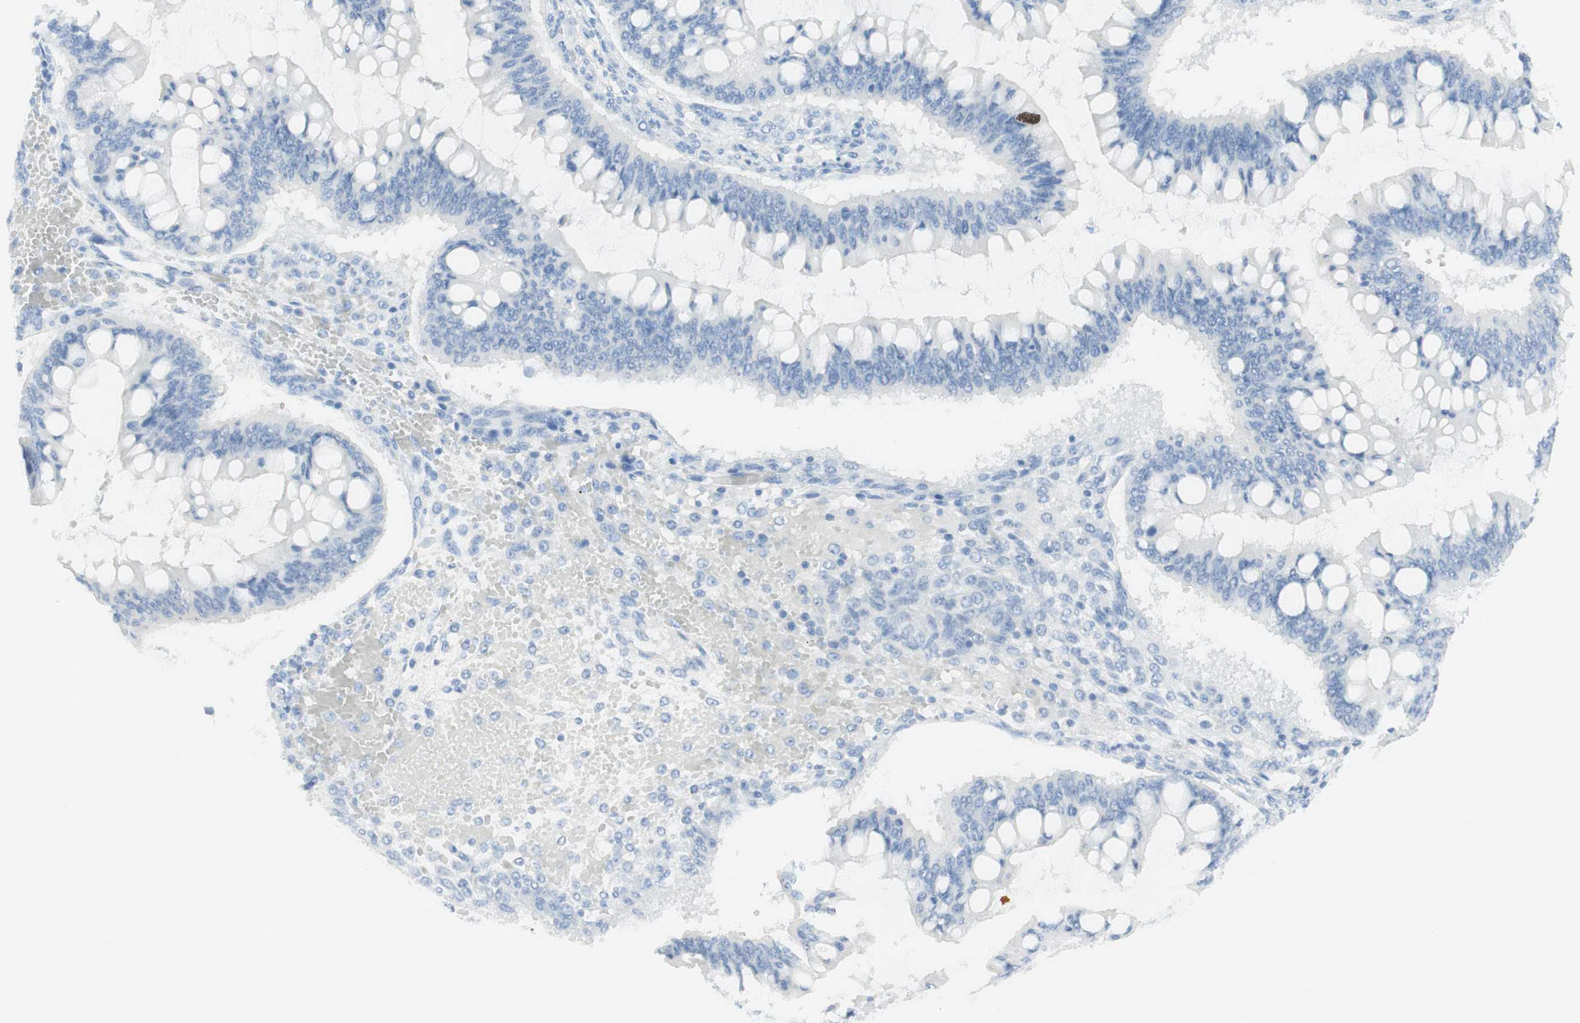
{"staining": {"intensity": "negative", "quantity": "none", "location": "none"}, "tissue": "ovarian cancer", "cell_type": "Tumor cells", "image_type": "cancer", "snomed": [{"axis": "morphology", "description": "Cystadenocarcinoma, mucinous, NOS"}, {"axis": "topography", "description": "Ovary"}], "caption": "The histopathology image shows no staining of tumor cells in ovarian cancer (mucinous cystadenocarcinoma).", "gene": "TPO", "patient": {"sex": "female", "age": 73}}